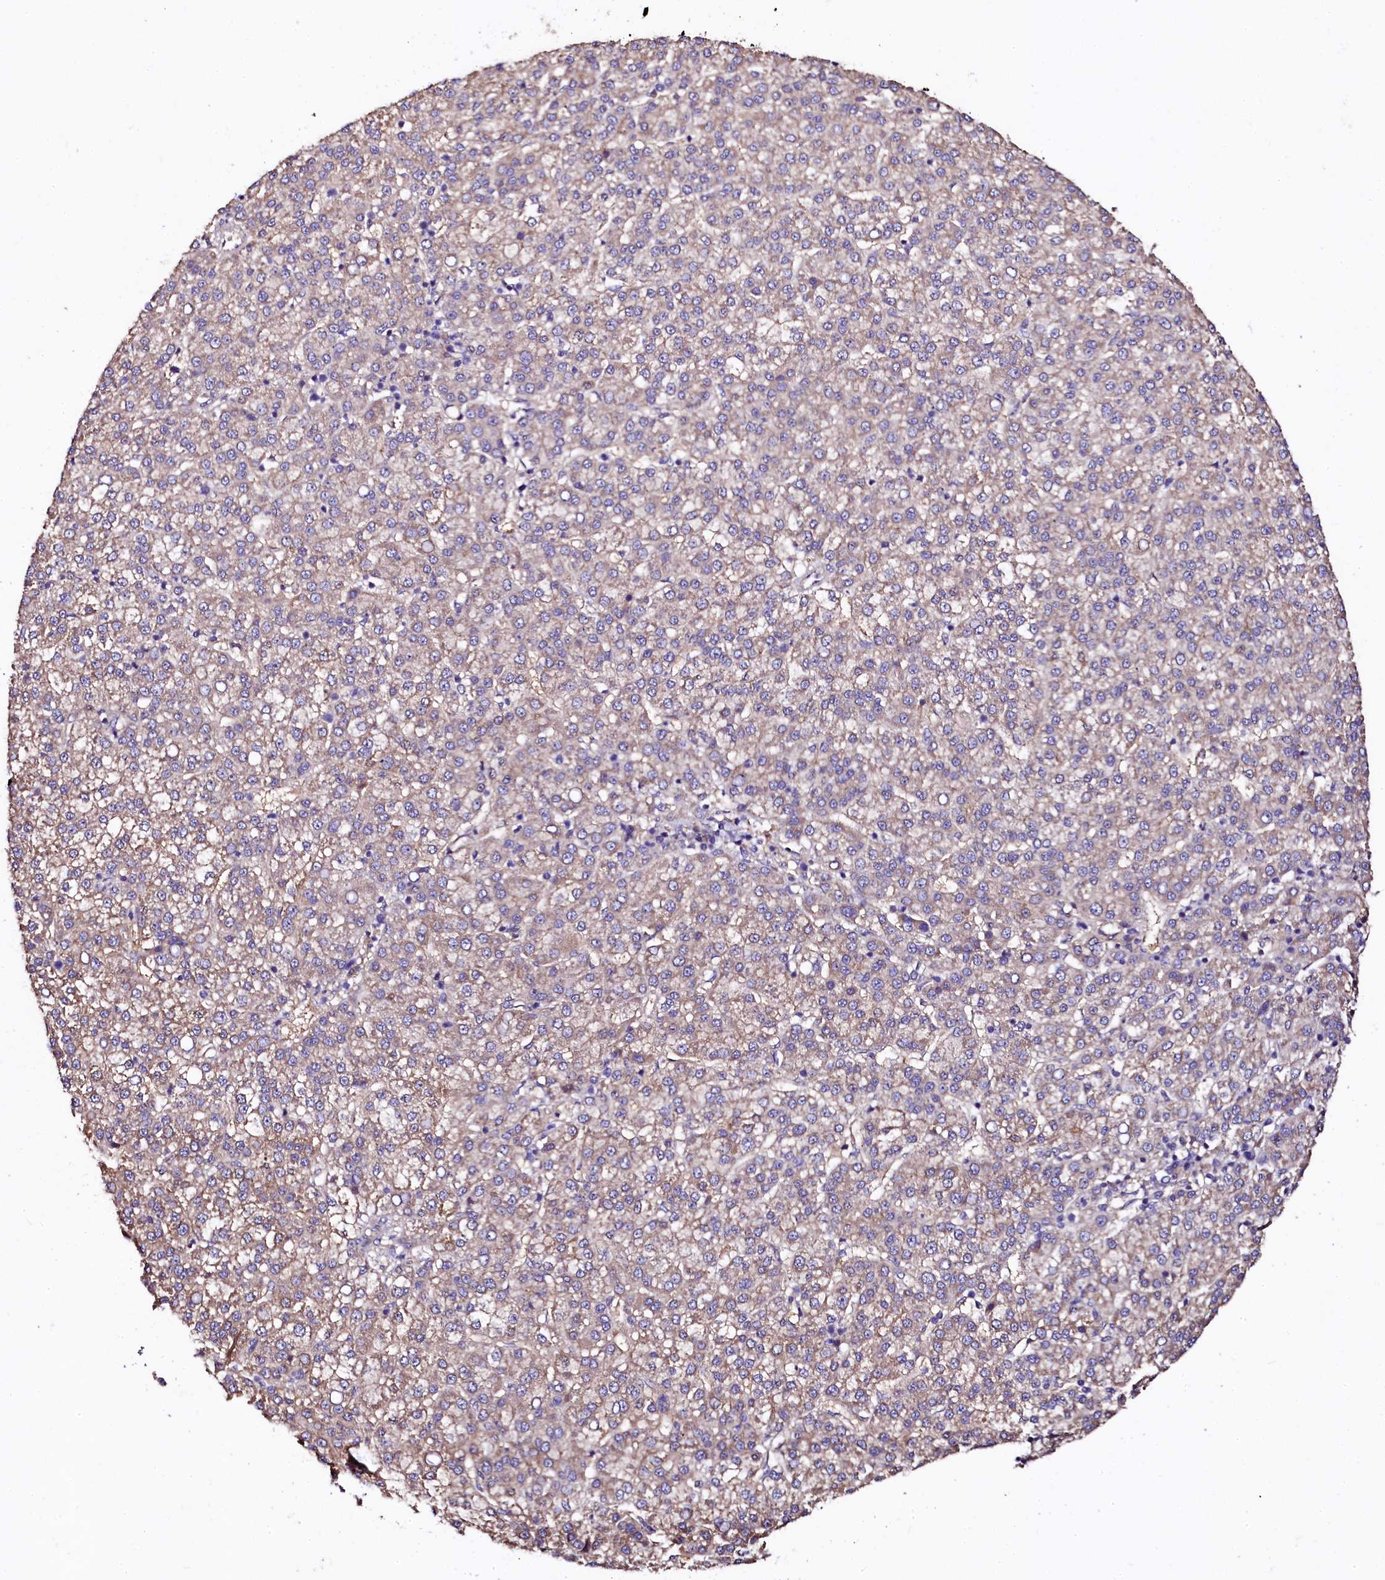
{"staining": {"intensity": "weak", "quantity": "25%-75%", "location": "cytoplasmic/membranous"}, "tissue": "liver cancer", "cell_type": "Tumor cells", "image_type": "cancer", "snomed": [{"axis": "morphology", "description": "Carcinoma, Hepatocellular, NOS"}, {"axis": "topography", "description": "Liver"}], "caption": "Immunohistochemical staining of human liver cancer (hepatocellular carcinoma) reveals weak cytoplasmic/membranous protein positivity in approximately 25%-75% of tumor cells. The protein is stained brown, and the nuclei are stained in blue (DAB (3,3'-diaminobenzidine) IHC with brightfield microscopy, high magnification).", "gene": "APPL2", "patient": {"sex": "female", "age": 58}}